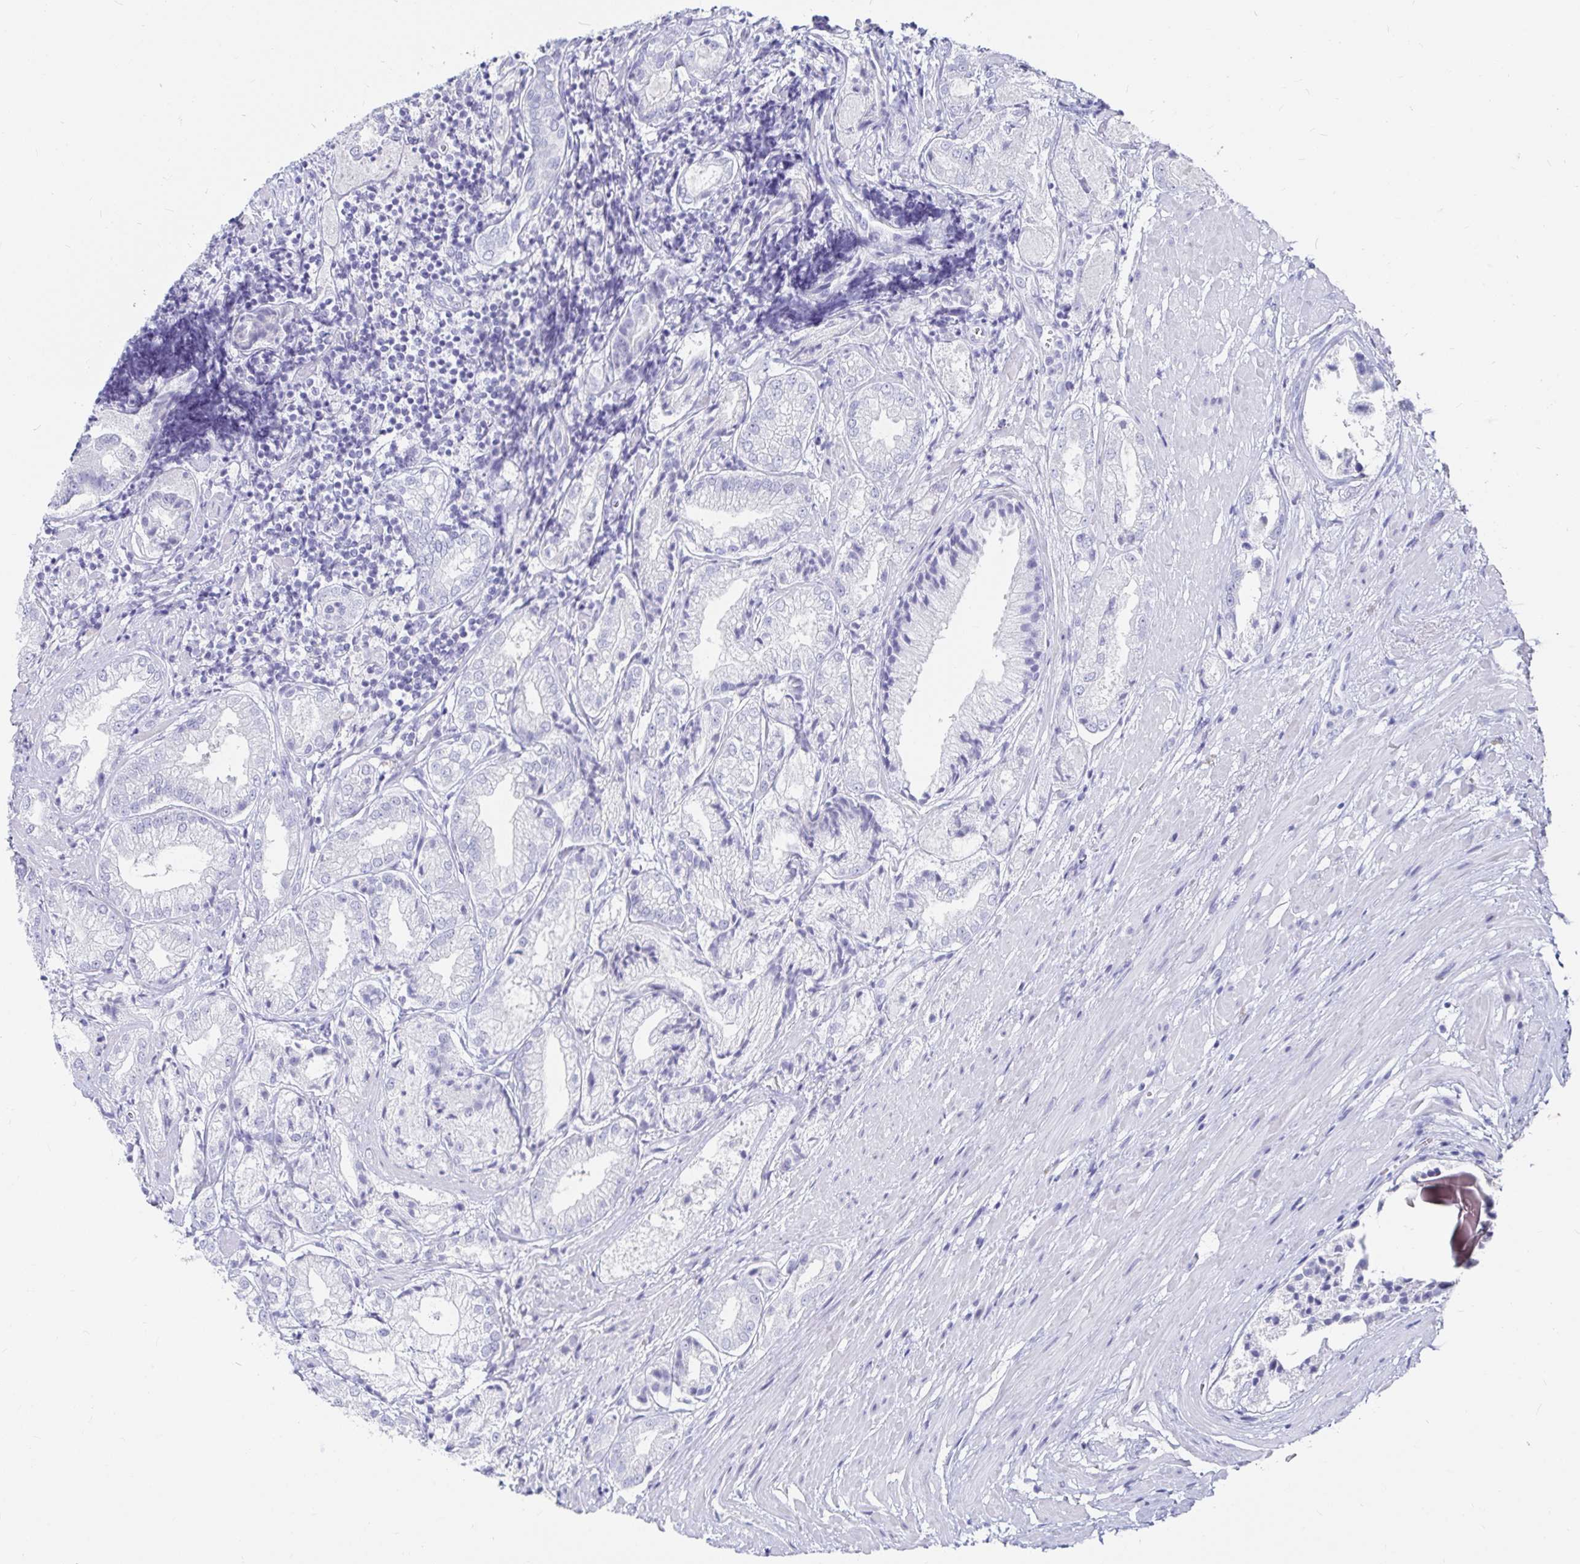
{"staining": {"intensity": "negative", "quantity": "none", "location": "none"}, "tissue": "prostate cancer", "cell_type": "Tumor cells", "image_type": "cancer", "snomed": [{"axis": "morphology", "description": "Adenocarcinoma, High grade"}, {"axis": "topography", "description": "Prostate"}], "caption": "Immunohistochemical staining of high-grade adenocarcinoma (prostate) displays no significant staining in tumor cells.", "gene": "CA9", "patient": {"sex": "male", "age": 61}}